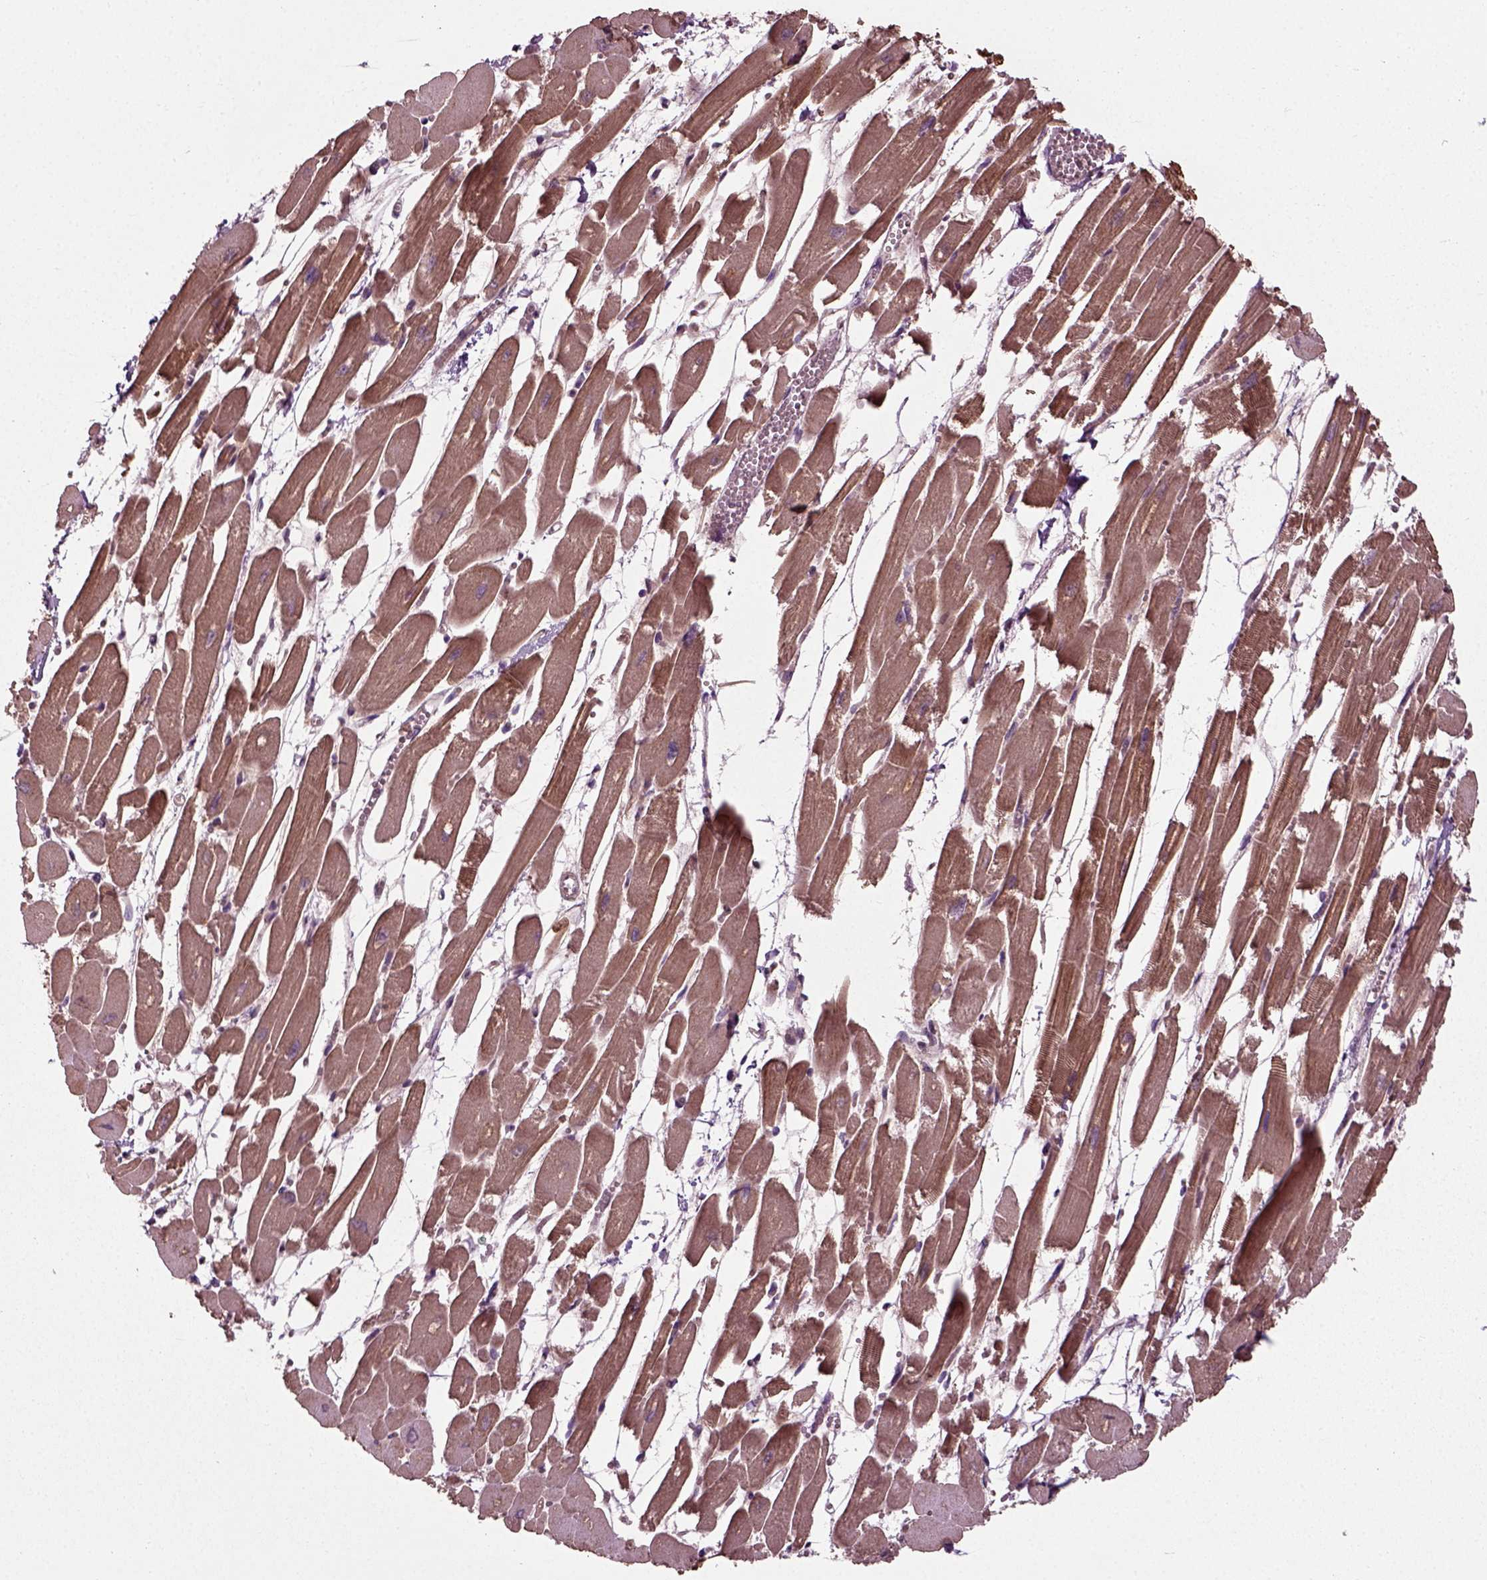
{"staining": {"intensity": "moderate", "quantity": "25%-75%", "location": "cytoplasmic/membranous"}, "tissue": "heart muscle", "cell_type": "Cardiomyocytes", "image_type": "normal", "snomed": [{"axis": "morphology", "description": "Normal tissue, NOS"}, {"axis": "topography", "description": "Heart"}], "caption": "Immunohistochemistry (IHC) (DAB (3,3'-diaminobenzidine)) staining of benign heart muscle displays moderate cytoplasmic/membranous protein staining in about 25%-75% of cardiomyocytes. (Brightfield microscopy of DAB IHC at high magnification).", "gene": "PLCD3", "patient": {"sex": "female", "age": 52}}